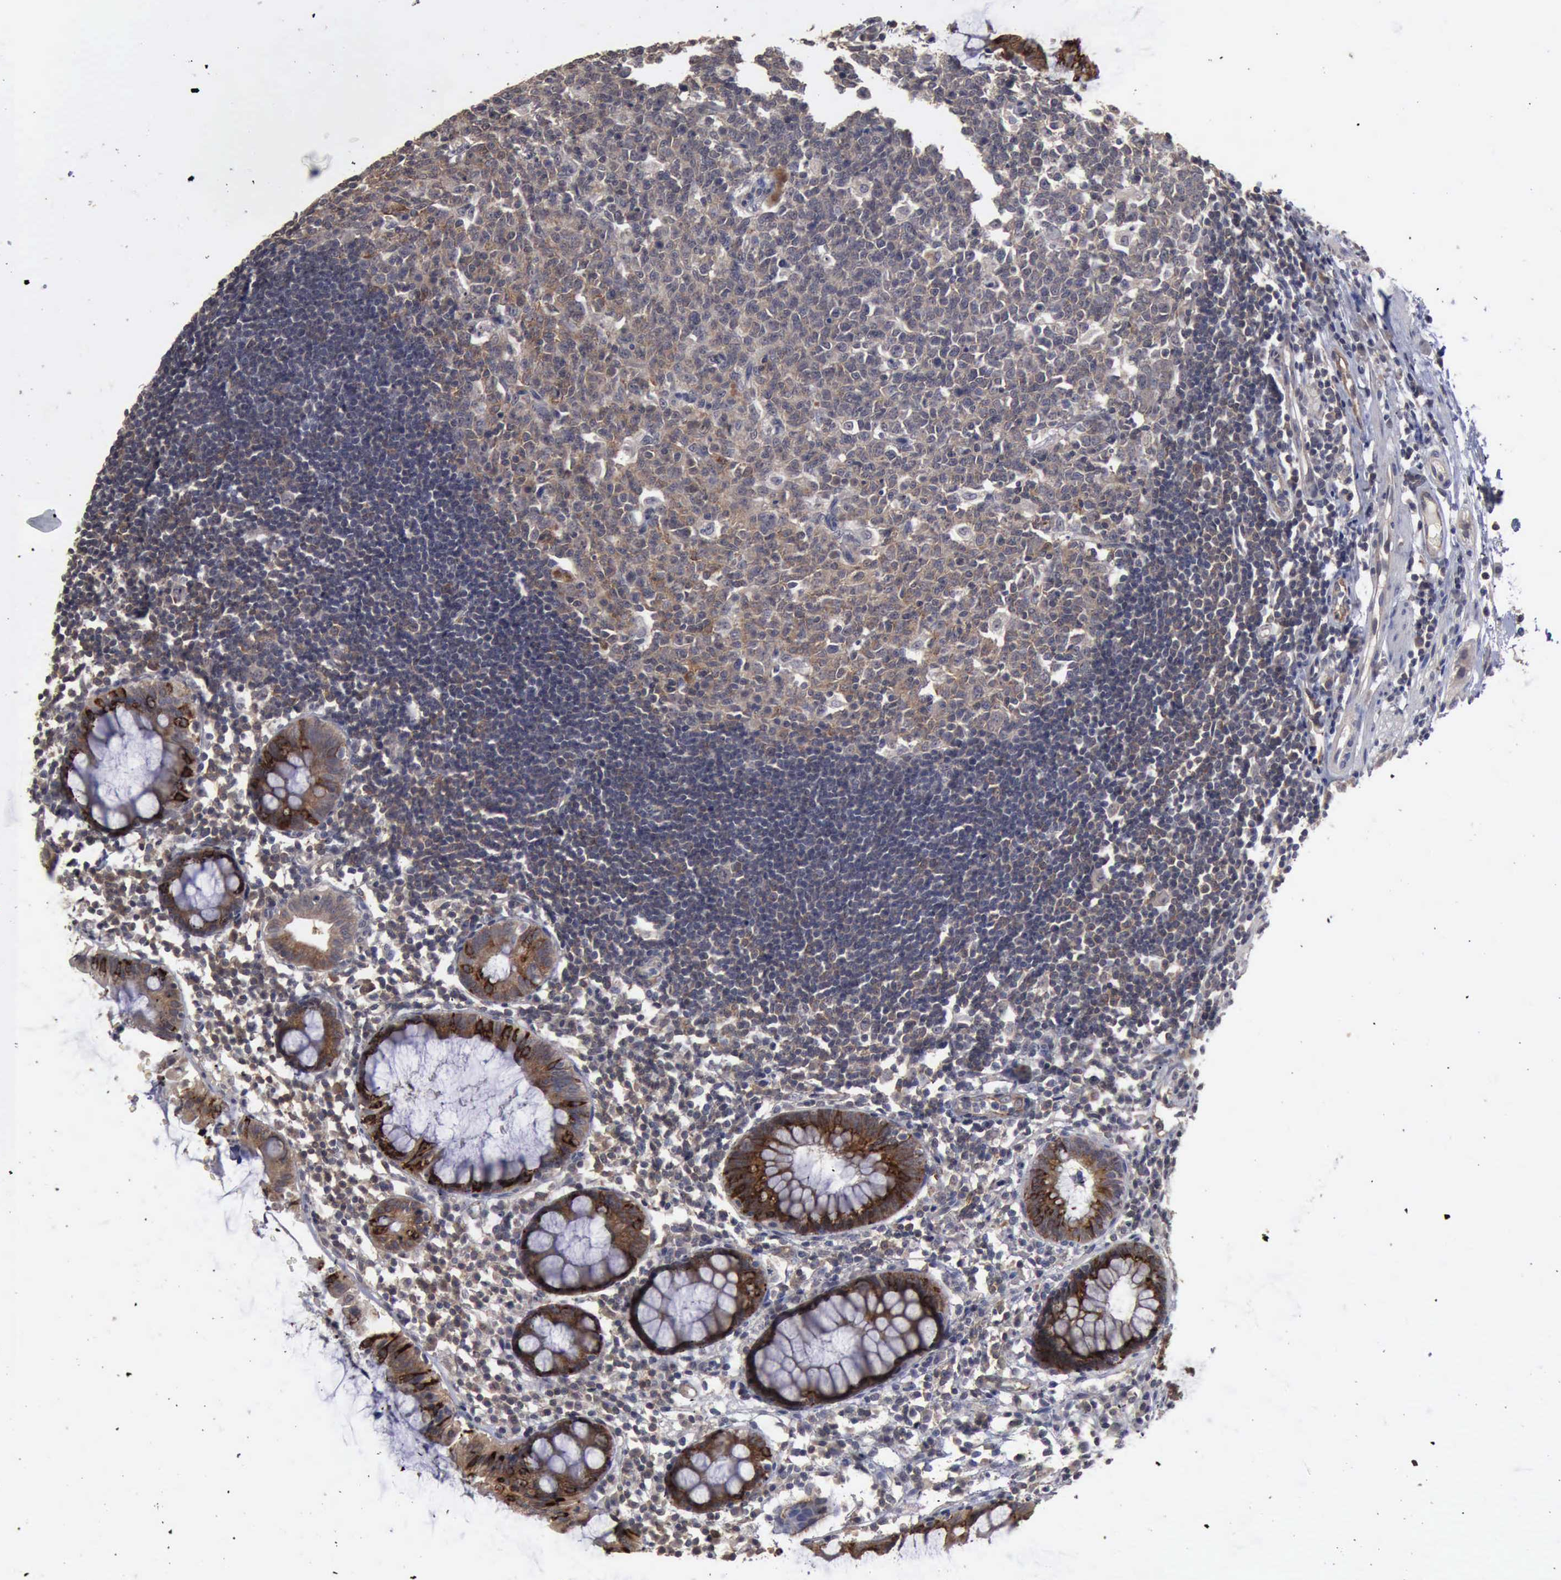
{"staining": {"intensity": "strong", "quantity": ">75%", "location": "cytoplasmic/membranous"}, "tissue": "rectum", "cell_type": "Glandular cells", "image_type": "normal", "snomed": [{"axis": "morphology", "description": "Normal tissue, NOS"}, {"axis": "topography", "description": "Rectum"}], "caption": "The histopathology image displays a brown stain indicating the presence of a protein in the cytoplasmic/membranous of glandular cells in rectum.", "gene": "CRKL", "patient": {"sex": "female", "age": 66}}